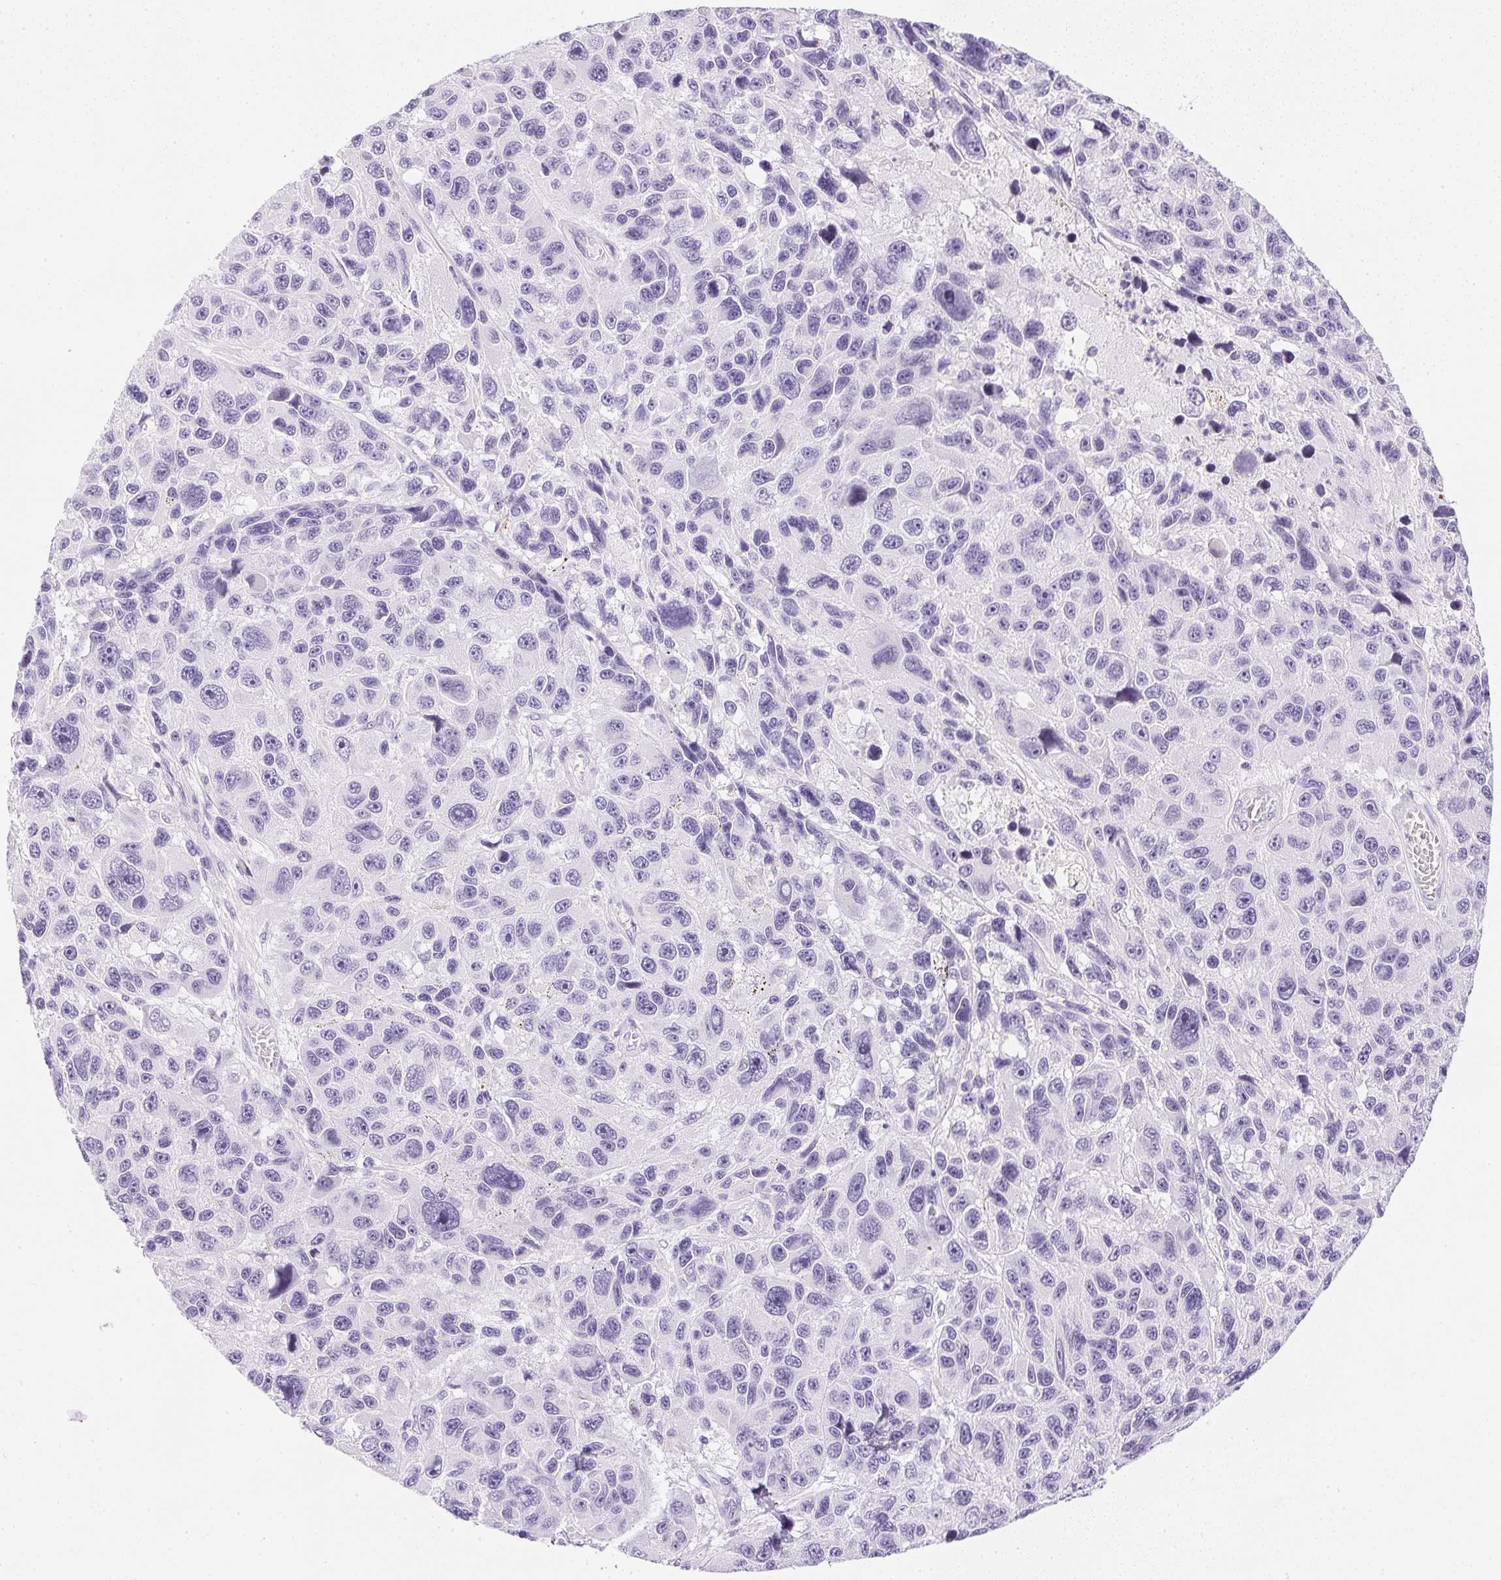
{"staining": {"intensity": "negative", "quantity": "none", "location": "none"}, "tissue": "melanoma", "cell_type": "Tumor cells", "image_type": "cancer", "snomed": [{"axis": "morphology", "description": "Malignant melanoma, NOS"}, {"axis": "topography", "description": "Skin"}], "caption": "High magnification brightfield microscopy of melanoma stained with DAB (brown) and counterstained with hematoxylin (blue): tumor cells show no significant staining.", "gene": "CPB1", "patient": {"sex": "male", "age": 53}}